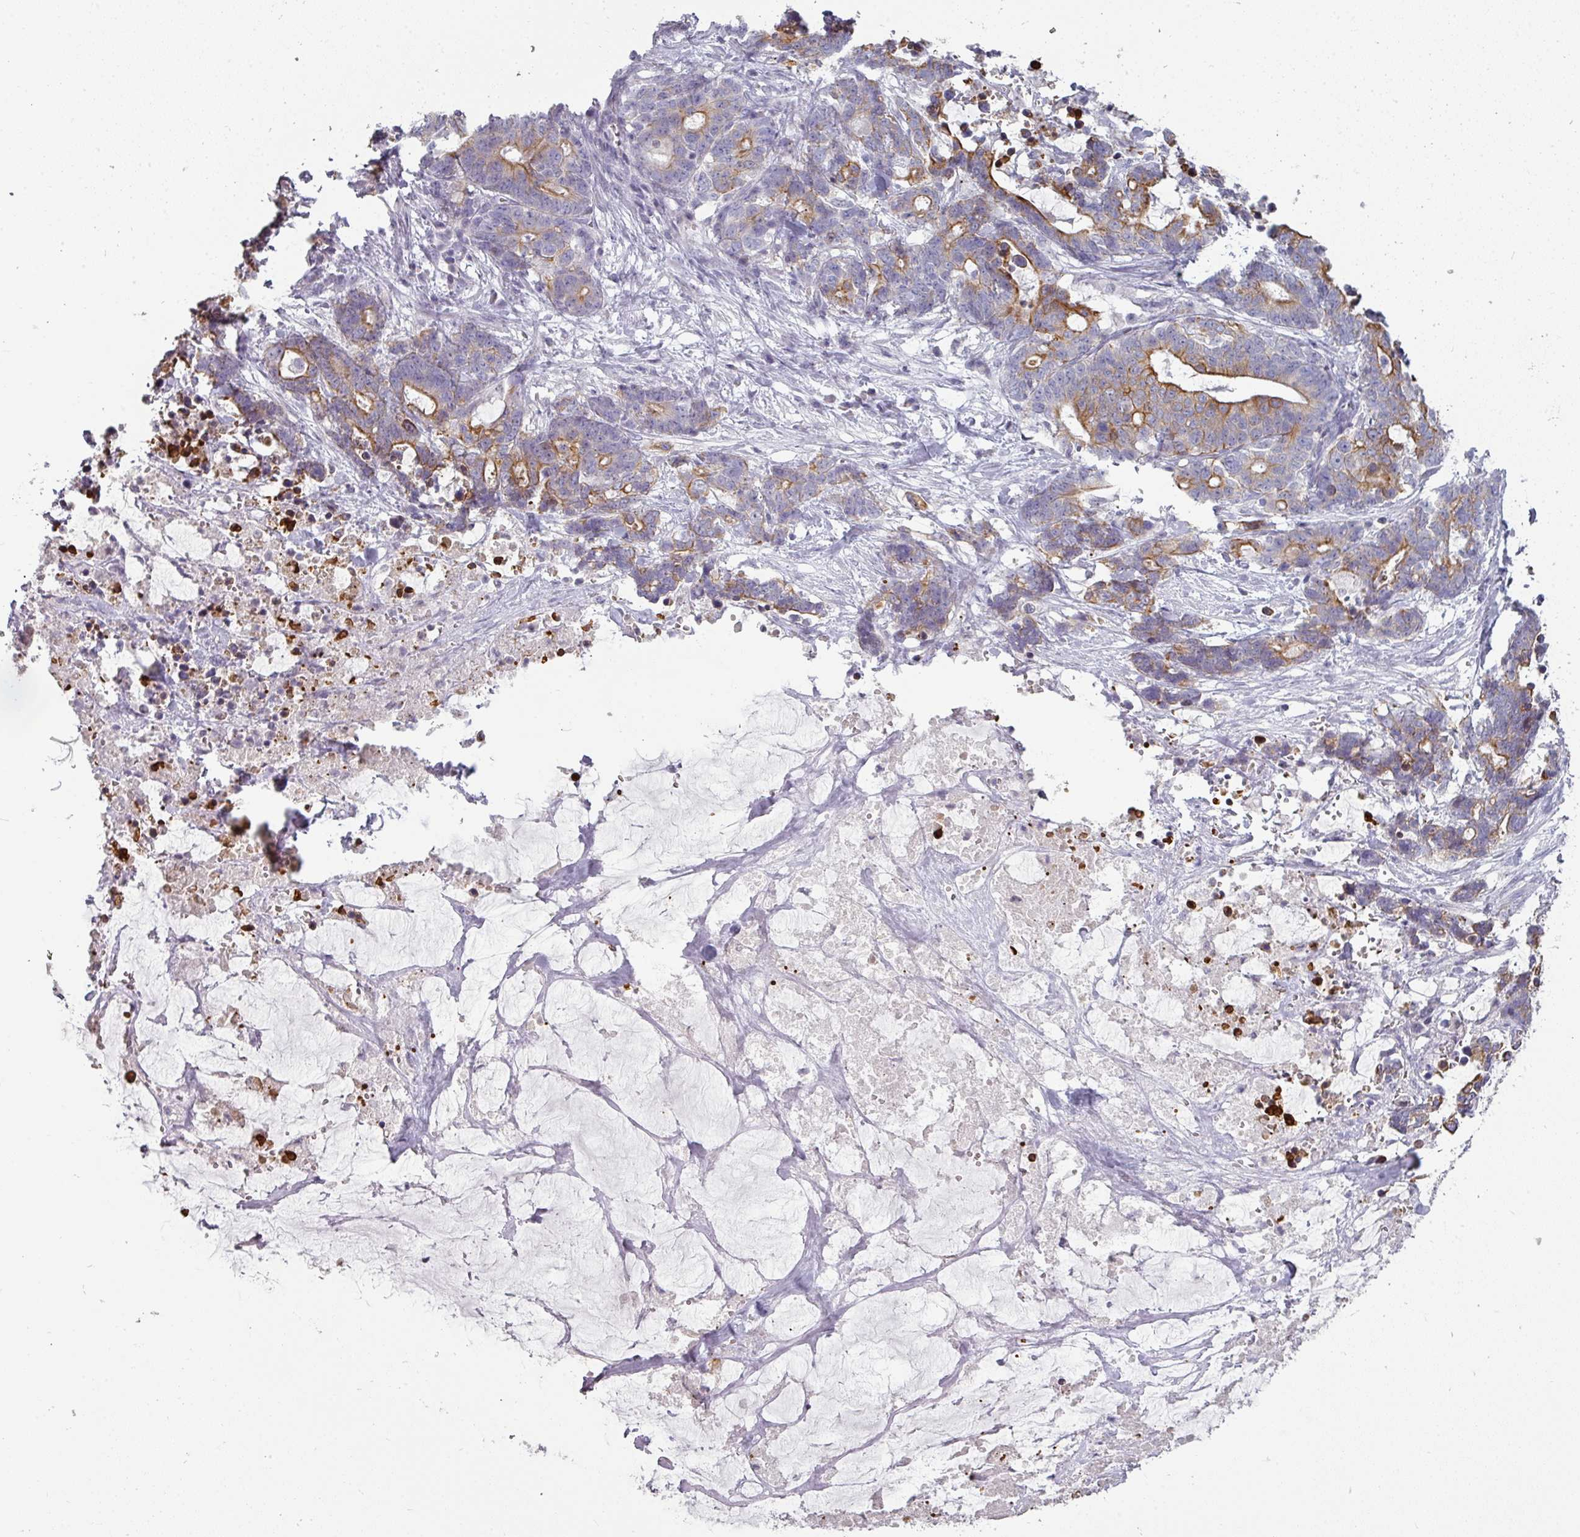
{"staining": {"intensity": "strong", "quantity": "25%-75%", "location": "cytoplasmic/membranous"}, "tissue": "stomach cancer", "cell_type": "Tumor cells", "image_type": "cancer", "snomed": [{"axis": "morphology", "description": "Normal tissue, NOS"}, {"axis": "morphology", "description": "Adenocarcinoma, NOS"}, {"axis": "topography", "description": "Stomach"}], "caption": "Immunohistochemical staining of human stomach cancer reveals strong cytoplasmic/membranous protein staining in about 25%-75% of tumor cells.", "gene": "GTF2H3", "patient": {"sex": "female", "age": 64}}